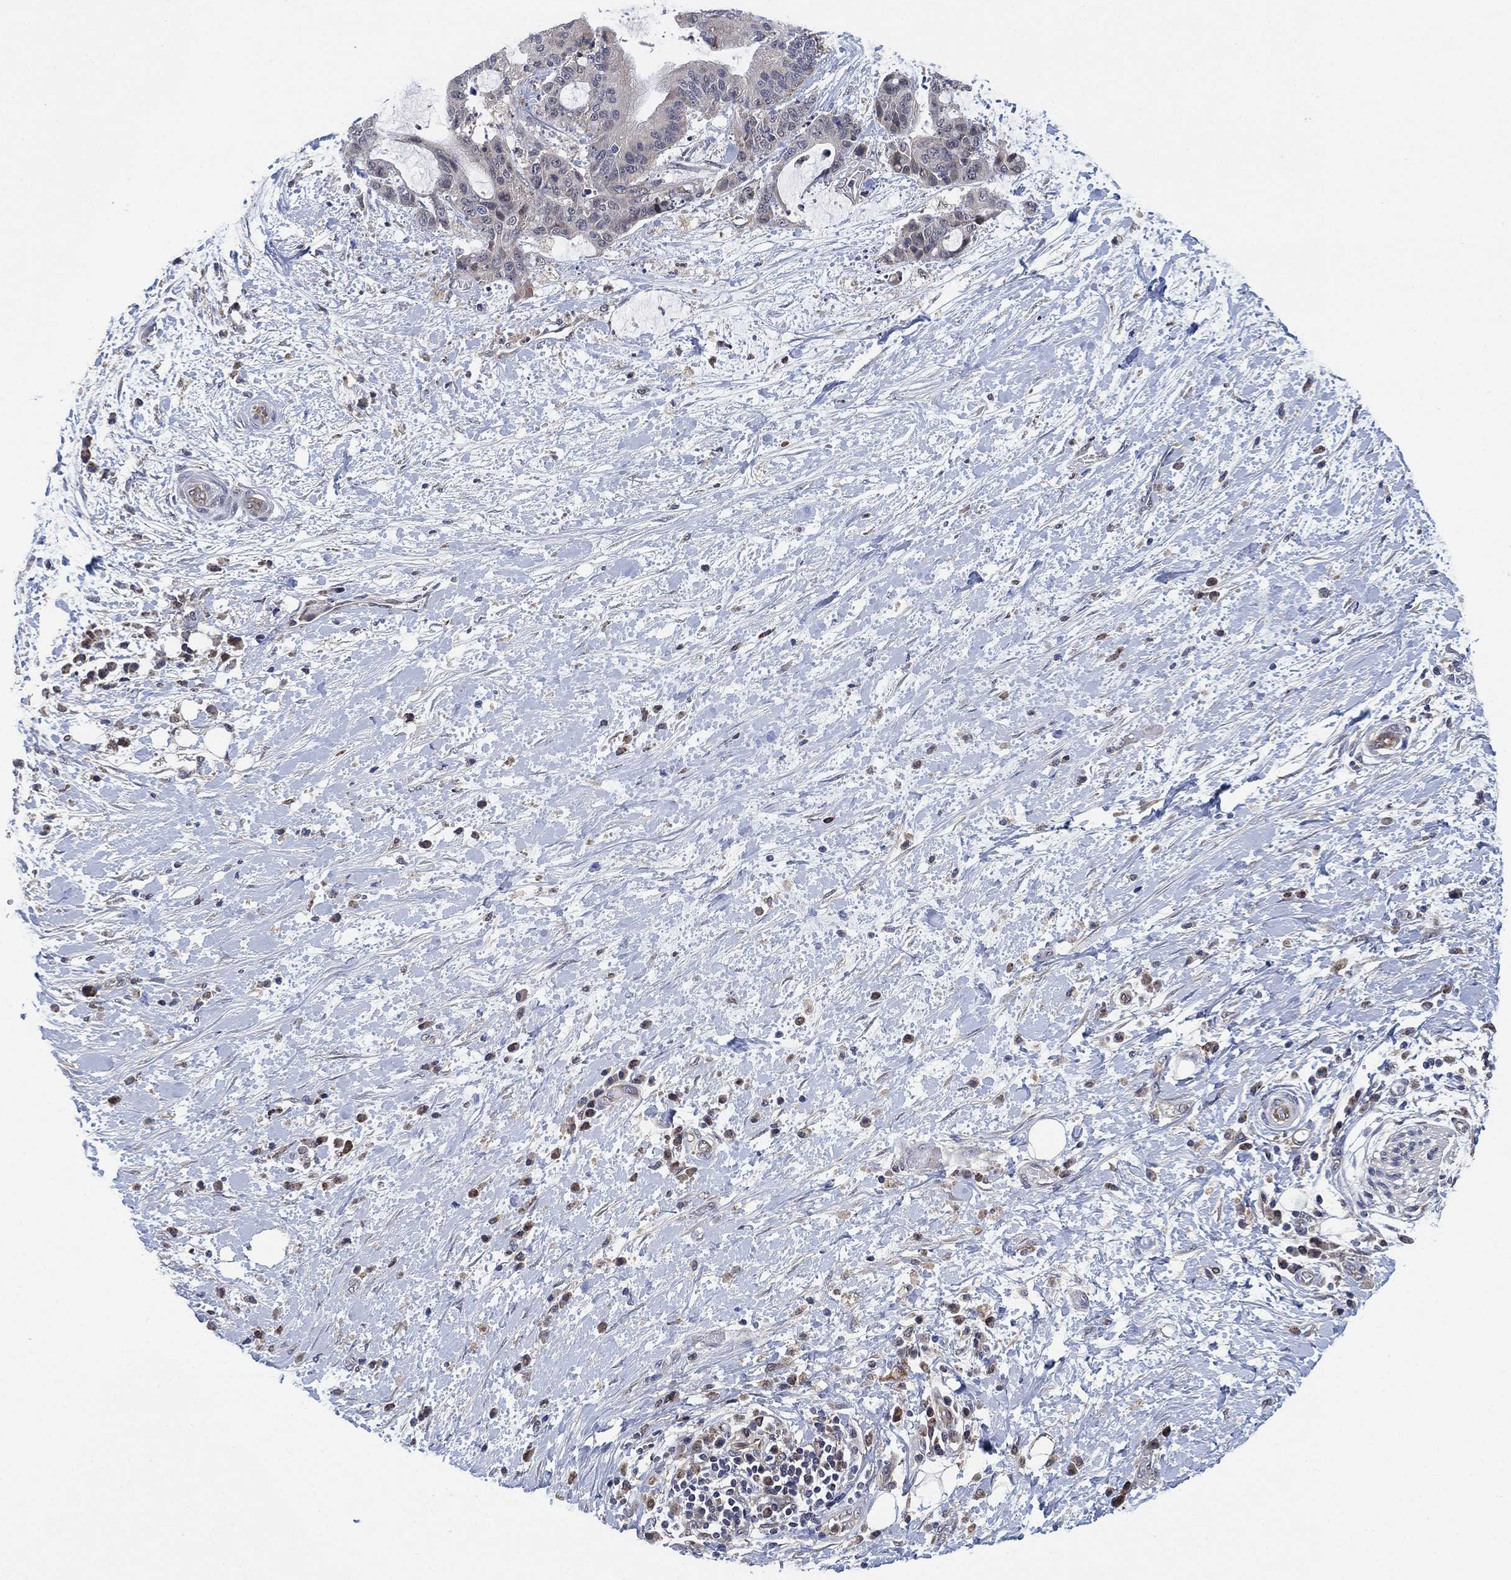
{"staining": {"intensity": "negative", "quantity": "none", "location": "none"}, "tissue": "liver cancer", "cell_type": "Tumor cells", "image_type": "cancer", "snomed": [{"axis": "morphology", "description": "Cholangiocarcinoma"}, {"axis": "topography", "description": "Liver"}], "caption": "A high-resolution image shows immunohistochemistry (IHC) staining of liver cancer (cholangiocarcinoma), which reveals no significant staining in tumor cells. The staining is performed using DAB brown chromogen with nuclei counter-stained in using hematoxylin.", "gene": "FES", "patient": {"sex": "female", "age": 73}}